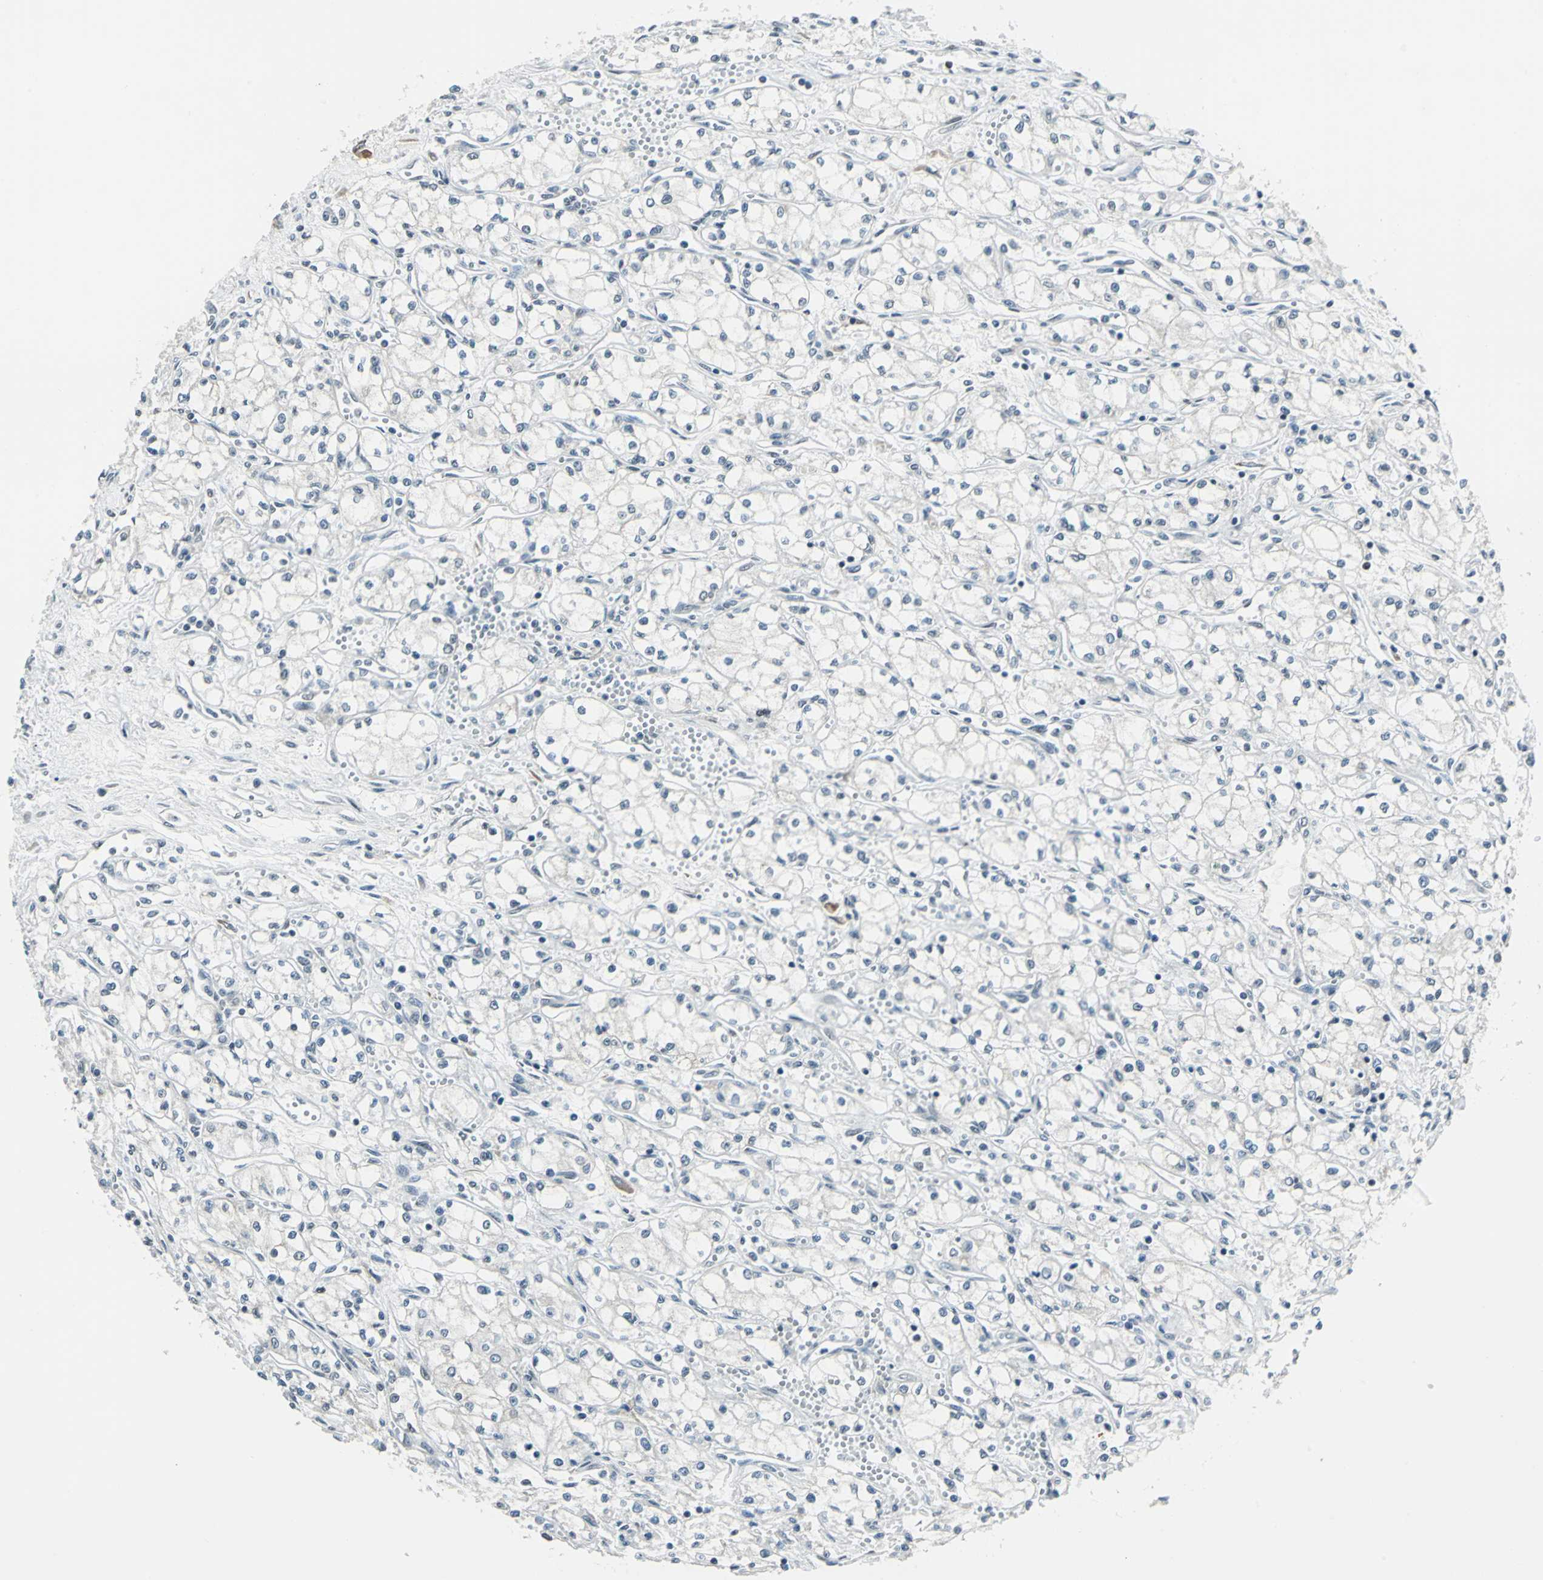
{"staining": {"intensity": "negative", "quantity": "none", "location": "none"}, "tissue": "renal cancer", "cell_type": "Tumor cells", "image_type": "cancer", "snomed": [{"axis": "morphology", "description": "Normal tissue, NOS"}, {"axis": "morphology", "description": "Adenocarcinoma, NOS"}, {"axis": "topography", "description": "Kidney"}], "caption": "A high-resolution photomicrograph shows immunohistochemistry (IHC) staining of renal cancer, which reveals no significant staining in tumor cells. (DAB IHC, high magnification).", "gene": "ADNP", "patient": {"sex": "male", "age": 59}}